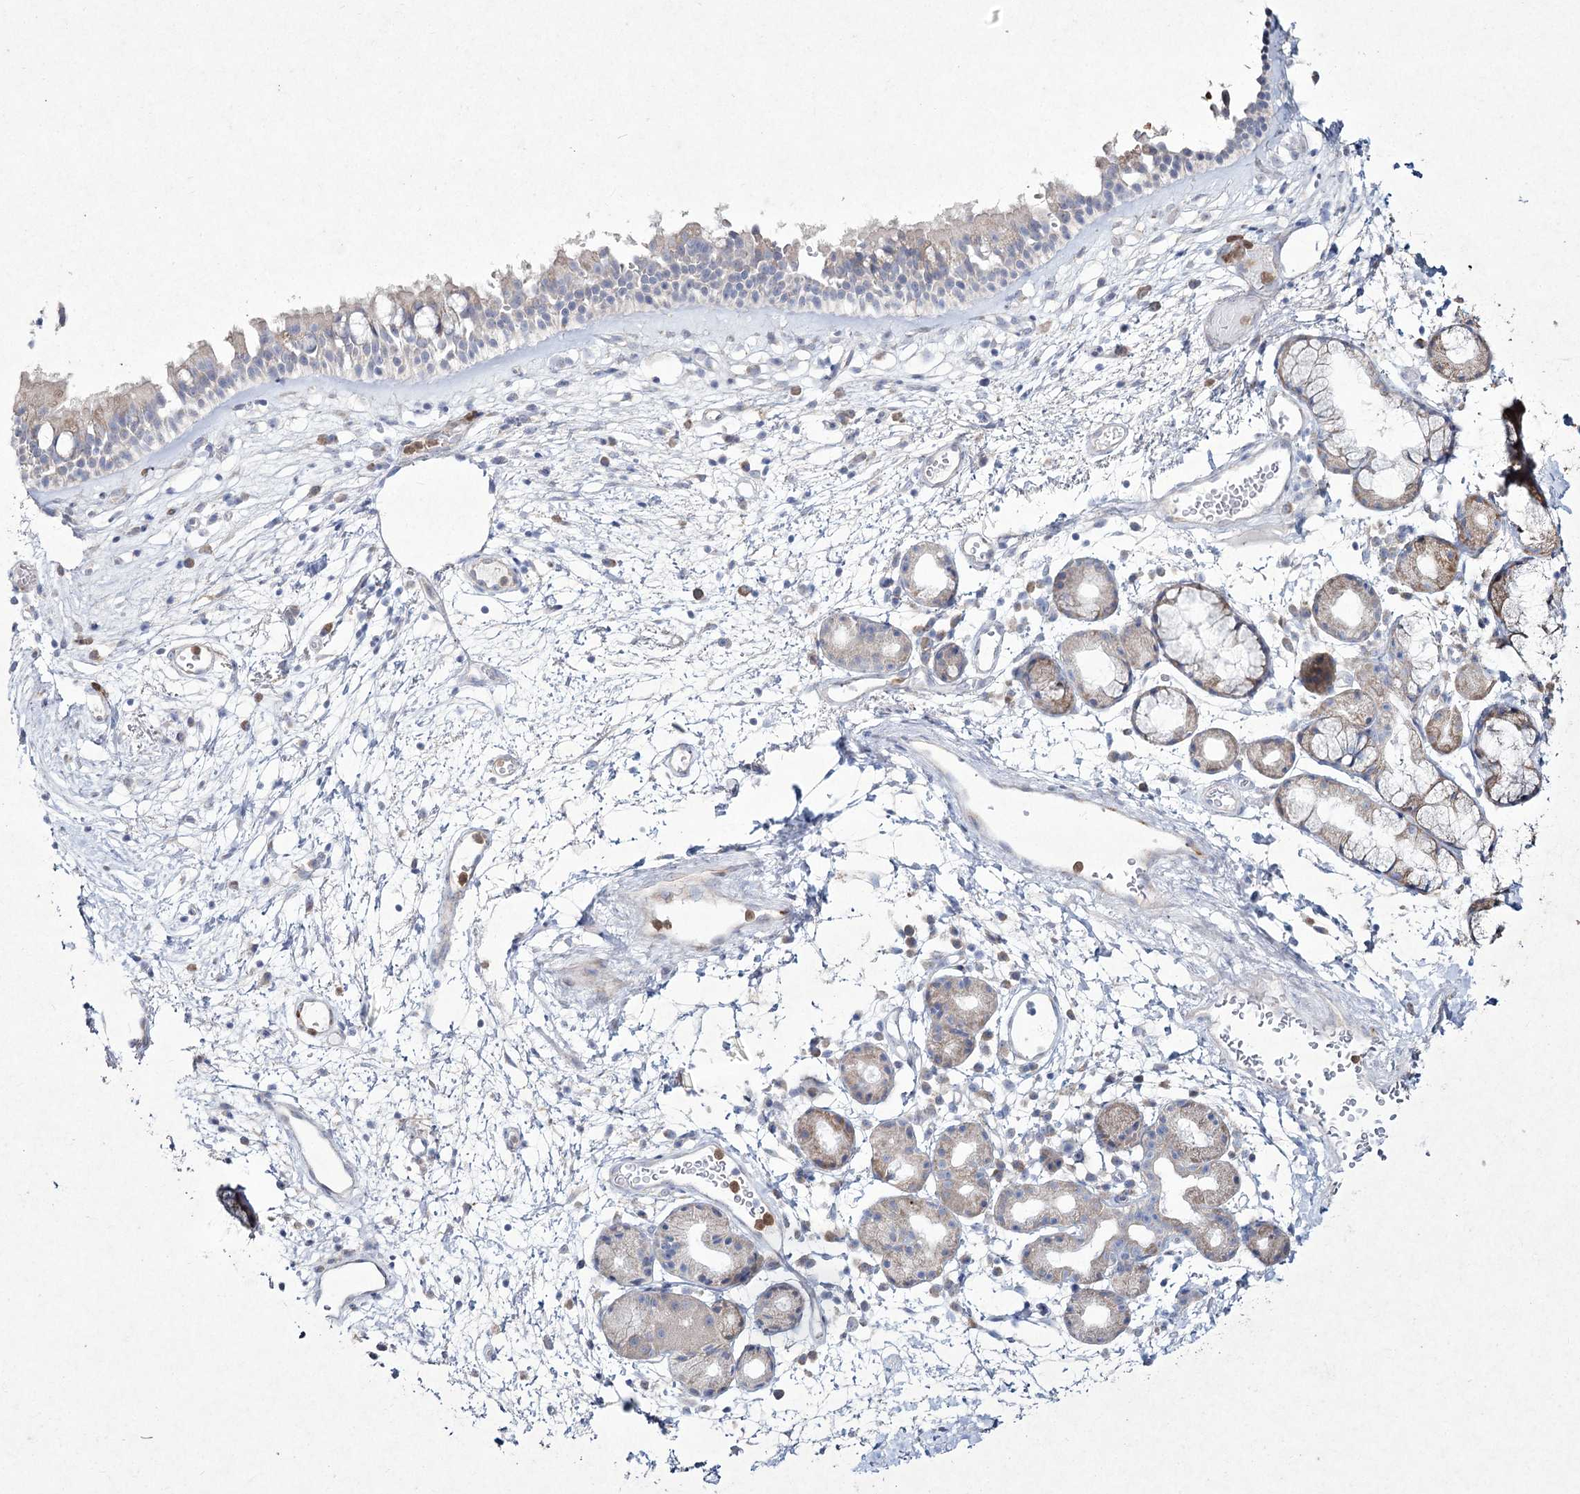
{"staining": {"intensity": "negative", "quantity": "none", "location": "none"}, "tissue": "nasopharynx", "cell_type": "Respiratory epithelial cells", "image_type": "normal", "snomed": [{"axis": "morphology", "description": "Normal tissue, NOS"}, {"axis": "morphology", "description": "Inflammation, NOS"}, {"axis": "topography", "description": "Nasopharynx"}], "caption": "A histopathology image of human nasopharynx is negative for staining in respiratory epithelial cells.", "gene": "NIPAL4", "patient": {"sex": "male", "age": 70}}